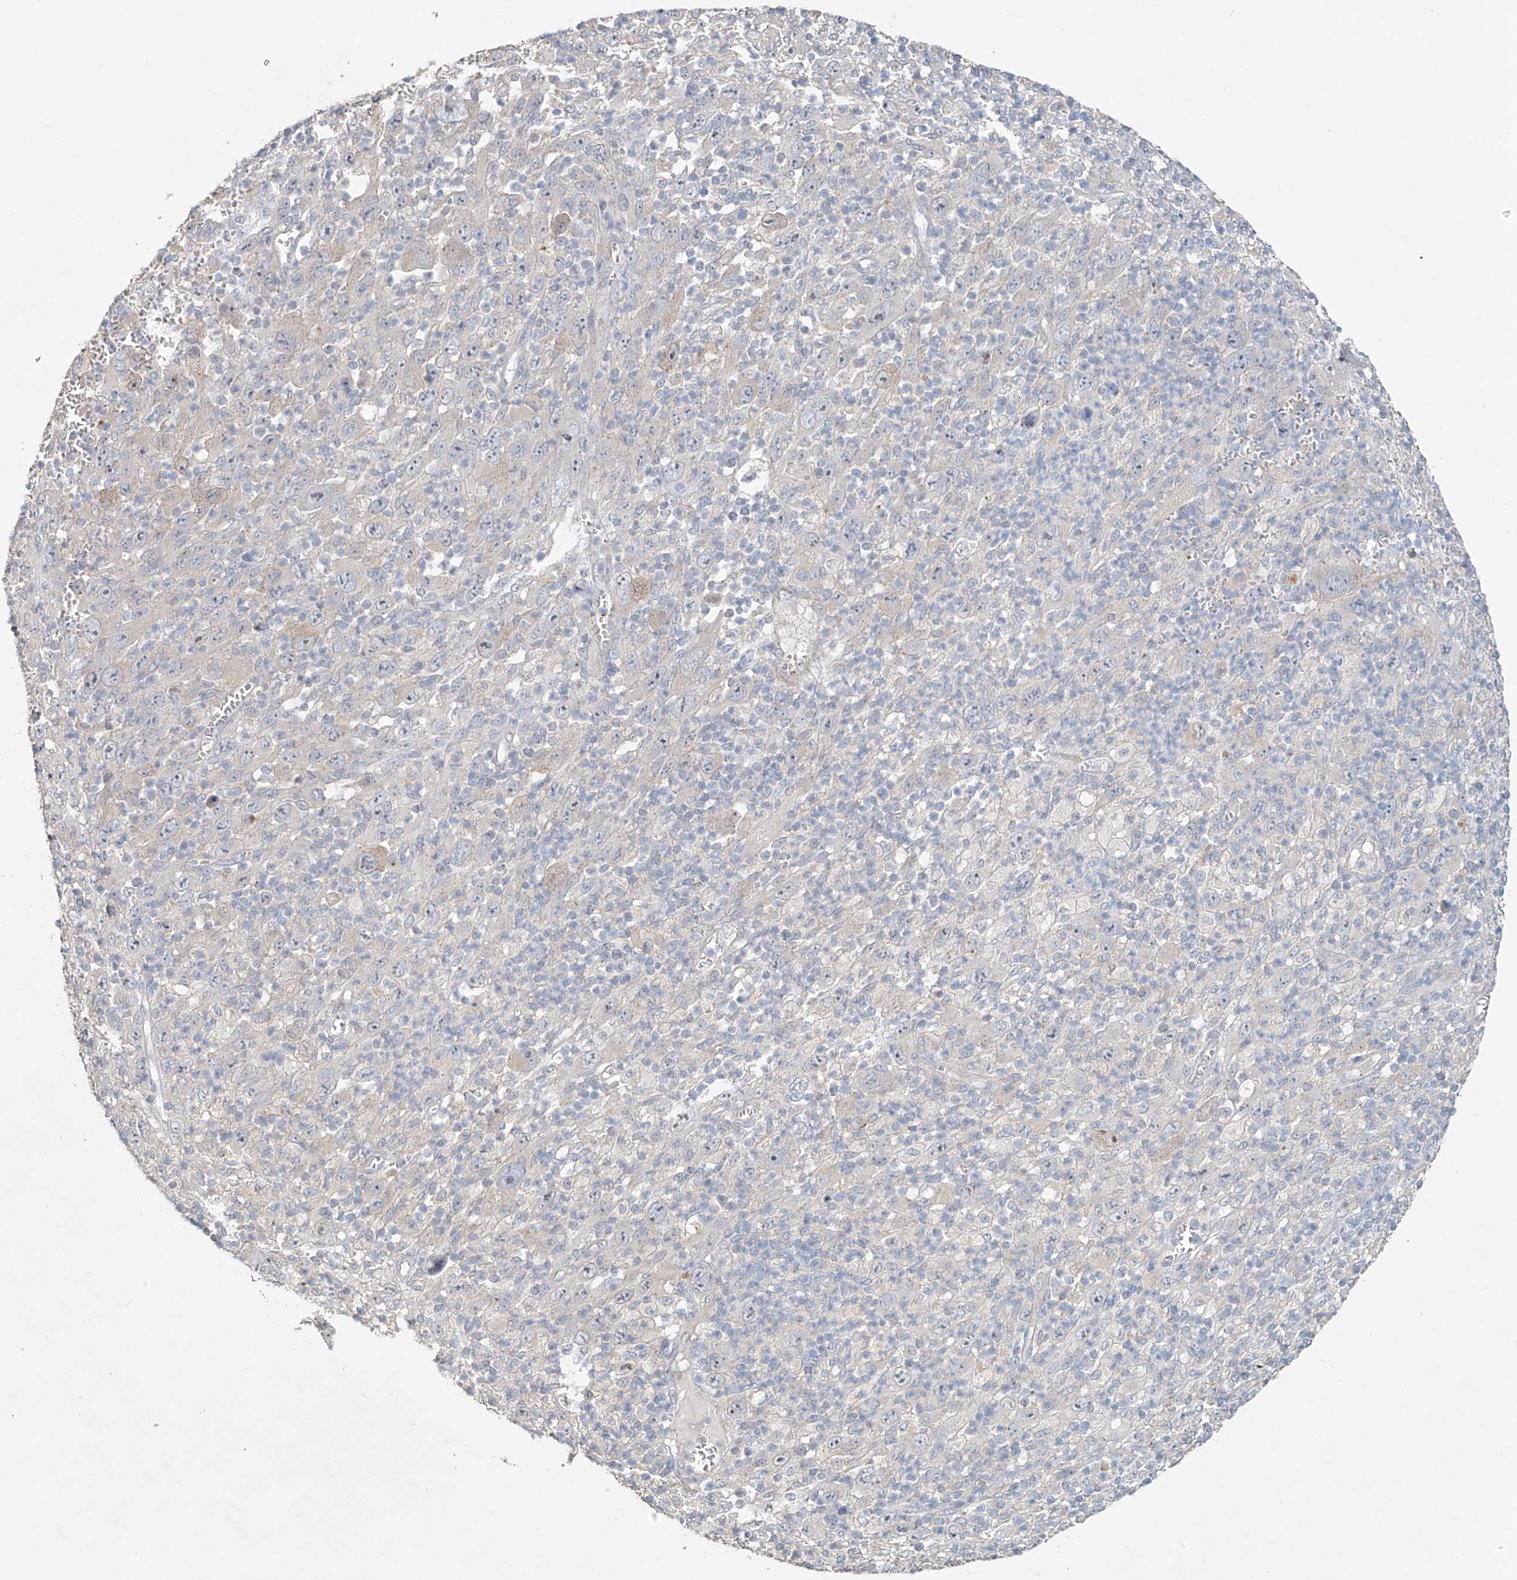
{"staining": {"intensity": "negative", "quantity": "none", "location": "none"}, "tissue": "melanoma", "cell_type": "Tumor cells", "image_type": "cancer", "snomed": [{"axis": "morphology", "description": "Malignant melanoma, Metastatic site"}, {"axis": "topography", "description": "Skin"}], "caption": "Malignant melanoma (metastatic site) was stained to show a protein in brown. There is no significant expression in tumor cells. (Immunohistochemistry (ihc), brightfield microscopy, high magnification).", "gene": "TRIM47", "patient": {"sex": "female", "age": 56}}